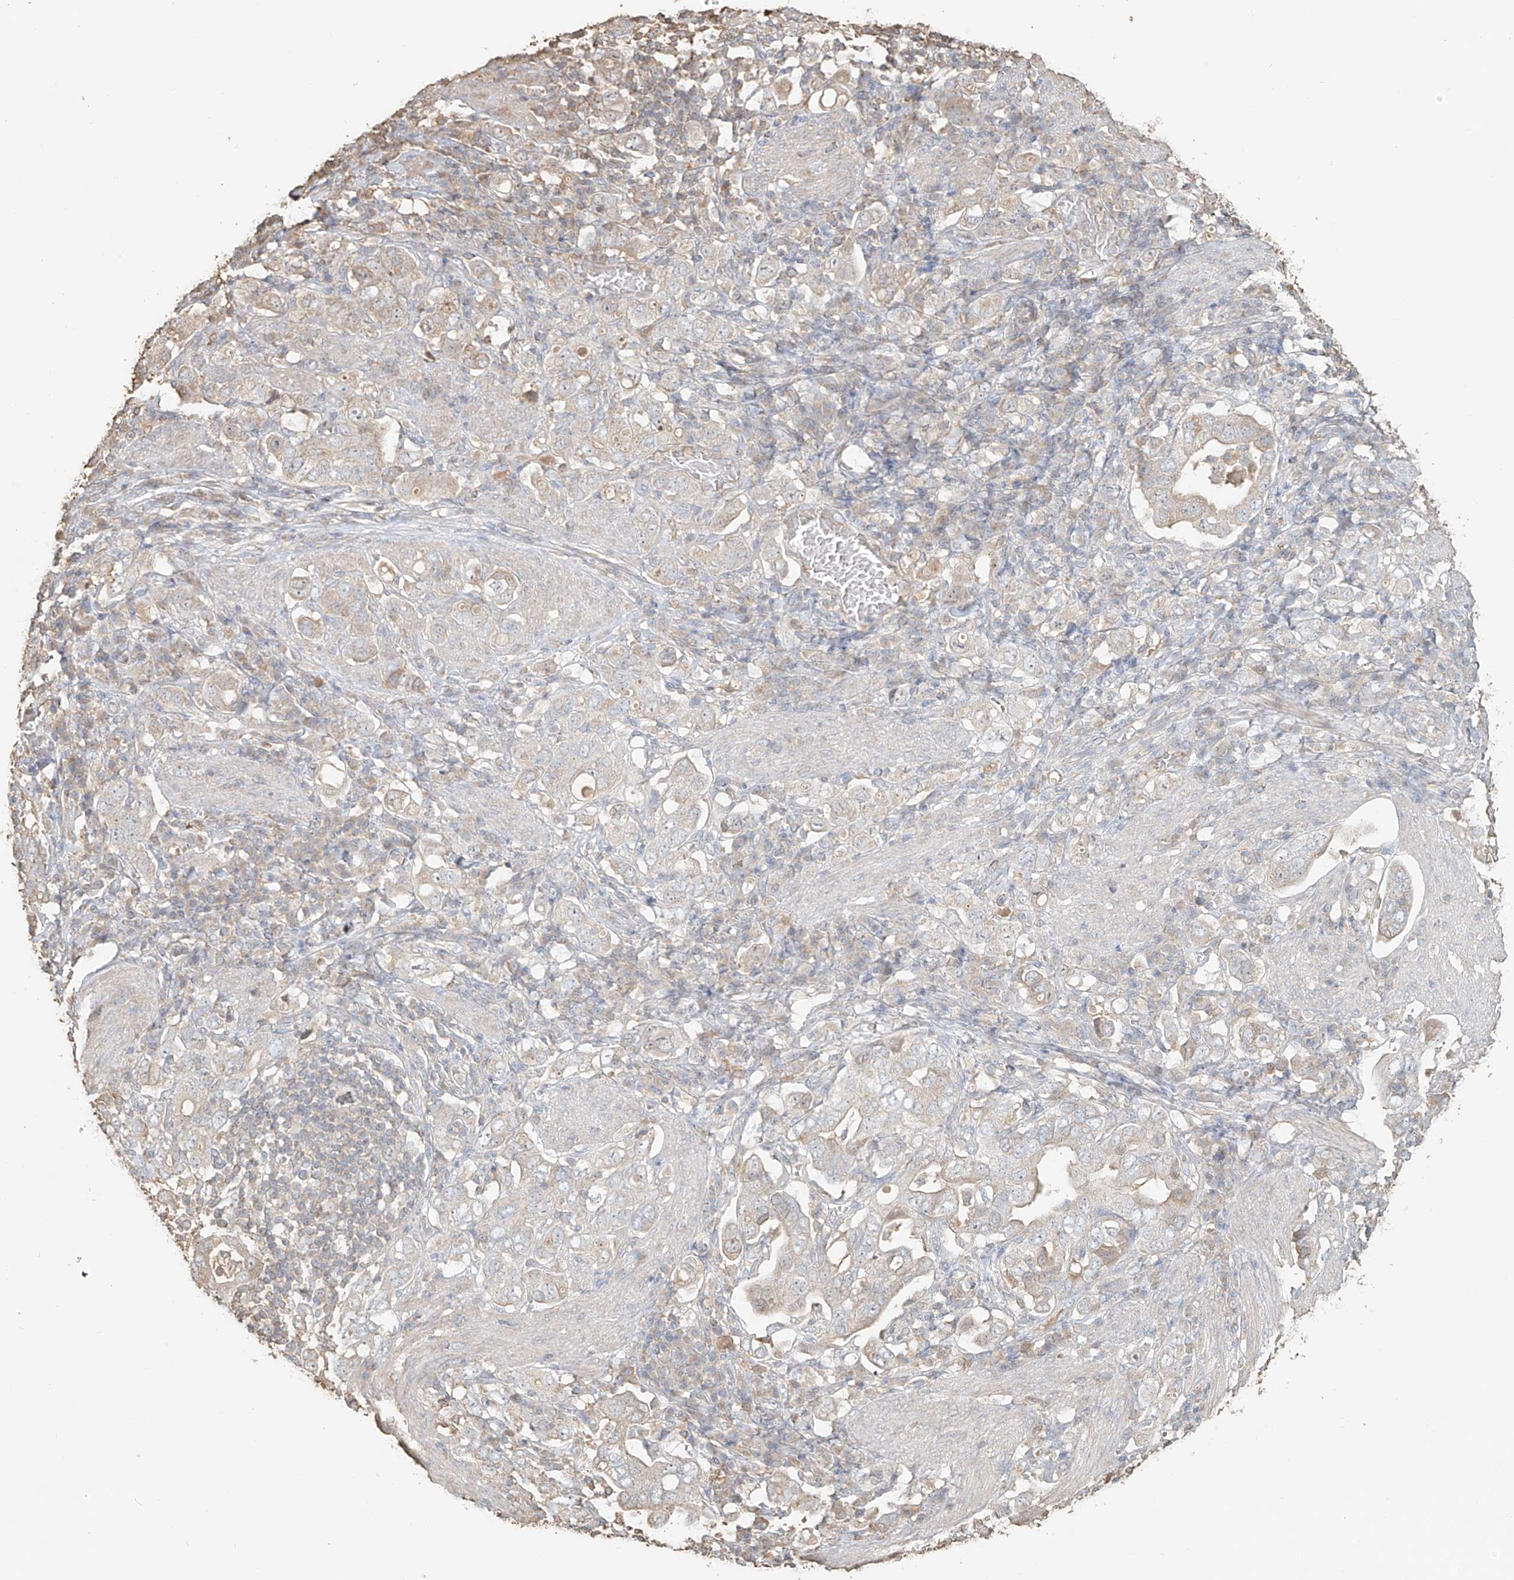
{"staining": {"intensity": "negative", "quantity": "none", "location": "none"}, "tissue": "stomach cancer", "cell_type": "Tumor cells", "image_type": "cancer", "snomed": [{"axis": "morphology", "description": "Adenocarcinoma, NOS"}, {"axis": "topography", "description": "Stomach, upper"}], "caption": "An immunohistochemistry histopathology image of stomach cancer is shown. There is no staining in tumor cells of stomach cancer.", "gene": "NPHS1", "patient": {"sex": "male", "age": 62}}